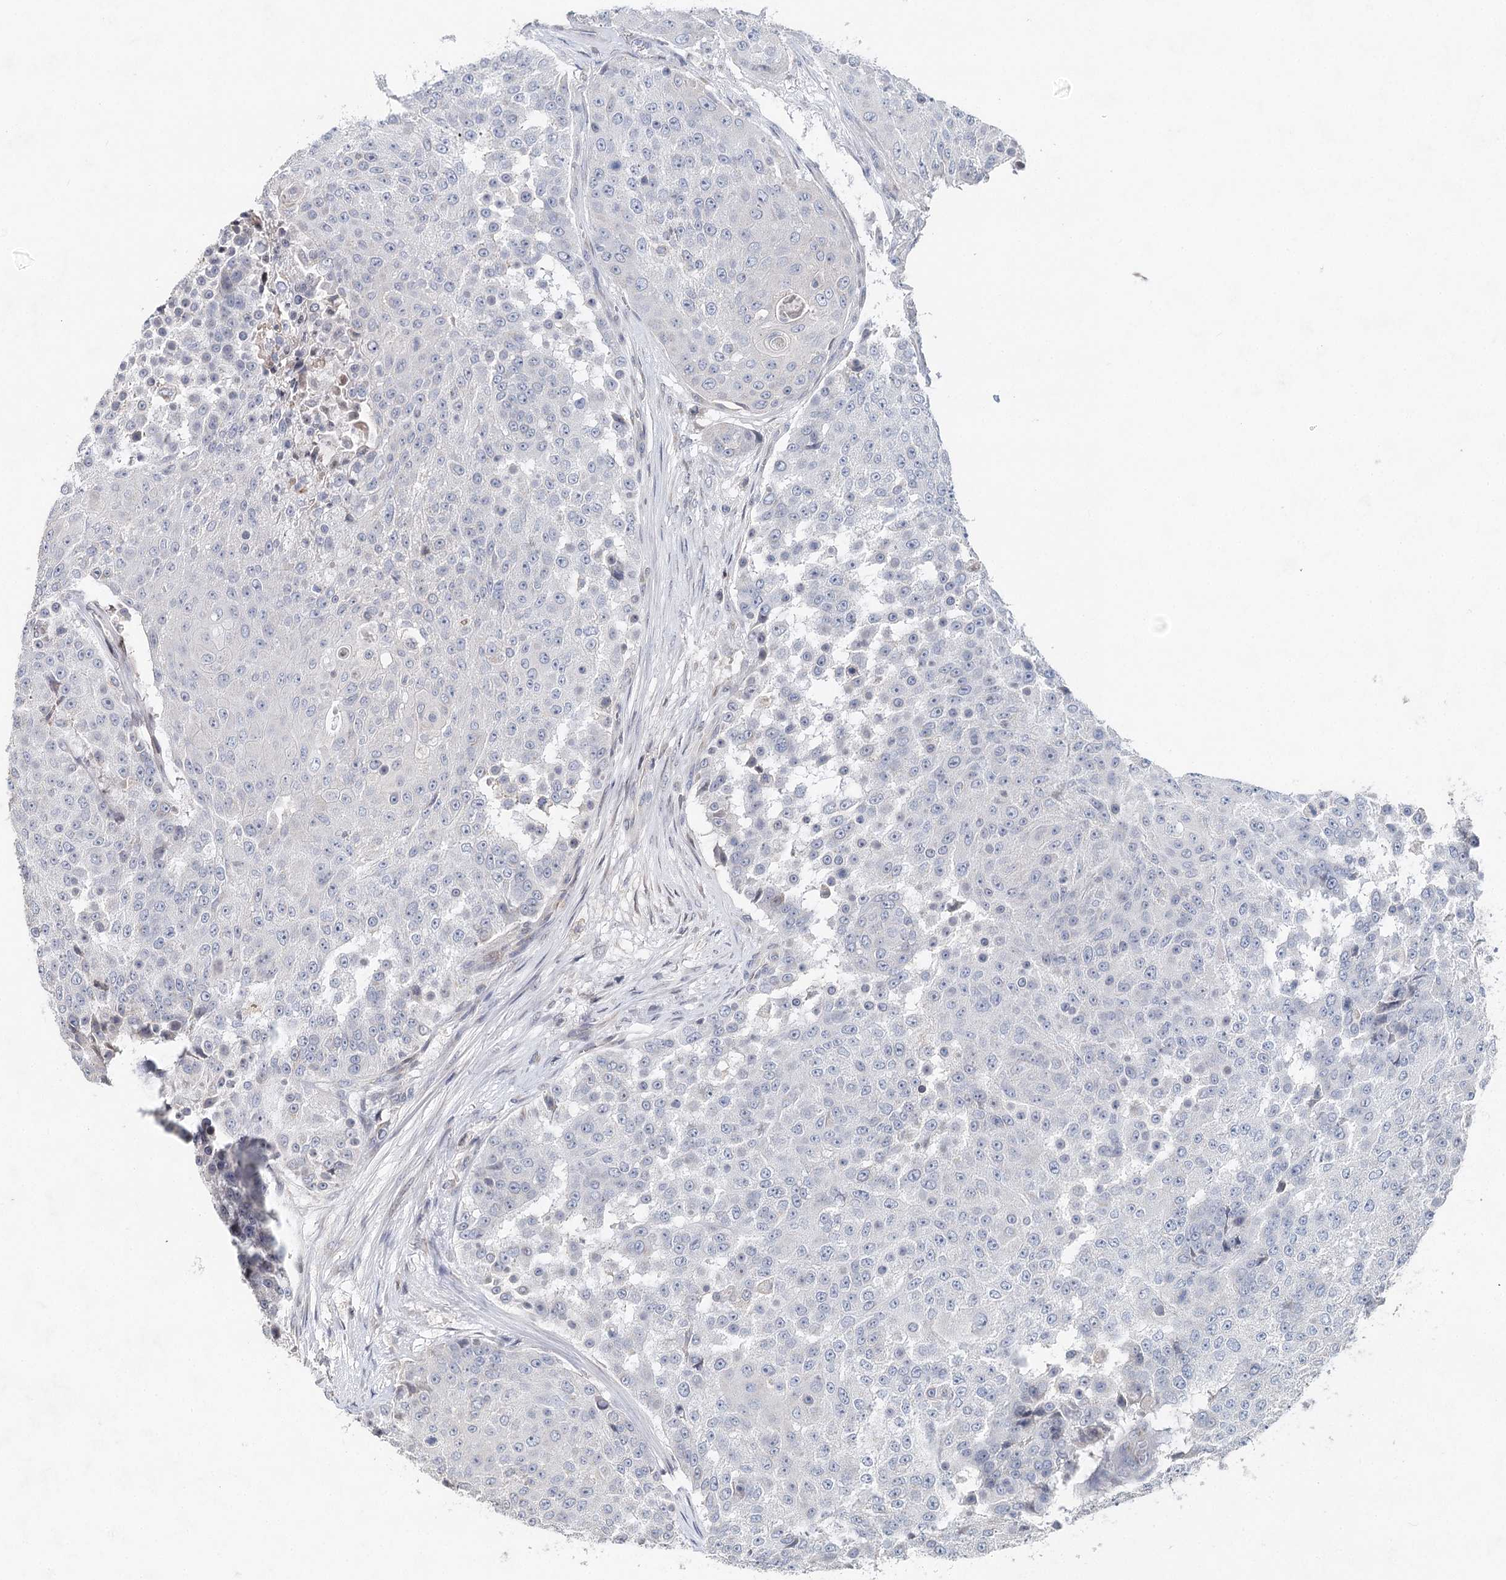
{"staining": {"intensity": "negative", "quantity": "none", "location": "none"}, "tissue": "urothelial cancer", "cell_type": "Tumor cells", "image_type": "cancer", "snomed": [{"axis": "morphology", "description": "Urothelial carcinoma, High grade"}, {"axis": "topography", "description": "Urinary bladder"}], "caption": "This is a histopathology image of immunohistochemistry staining of urothelial carcinoma (high-grade), which shows no expression in tumor cells. (Brightfield microscopy of DAB immunohistochemistry at high magnification).", "gene": "FRMD4A", "patient": {"sex": "female", "age": 63}}